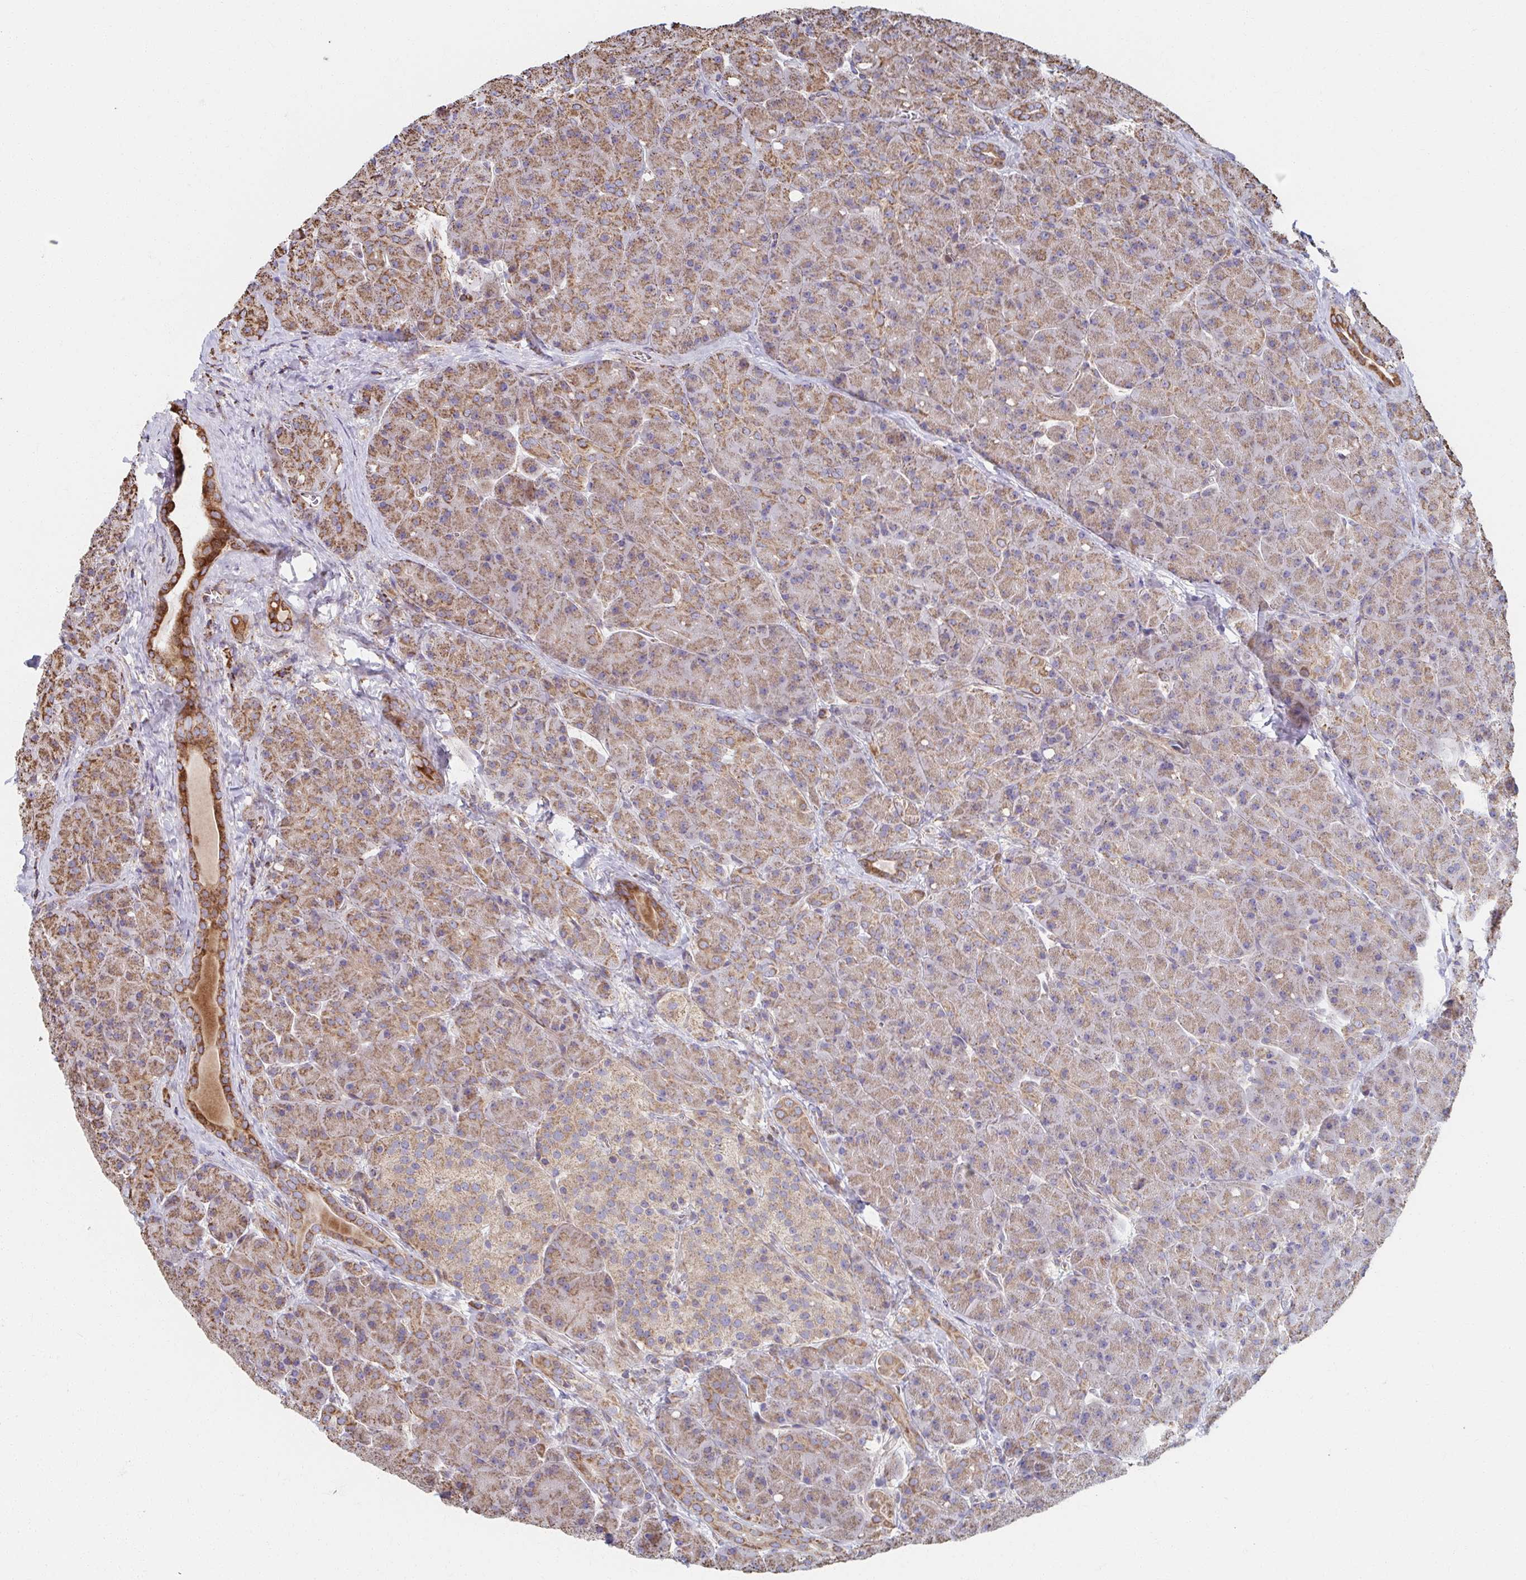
{"staining": {"intensity": "moderate", "quantity": ">75%", "location": "cytoplasmic/membranous"}, "tissue": "pancreas", "cell_type": "Exocrine glandular cells", "image_type": "normal", "snomed": [{"axis": "morphology", "description": "Normal tissue, NOS"}, {"axis": "topography", "description": "Pancreas"}], "caption": "This is an image of immunohistochemistry (IHC) staining of unremarkable pancreas, which shows moderate staining in the cytoplasmic/membranous of exocrine glandular cells.", "gene": "SAT1", "patient": {"sex": "male", "age": 55}}